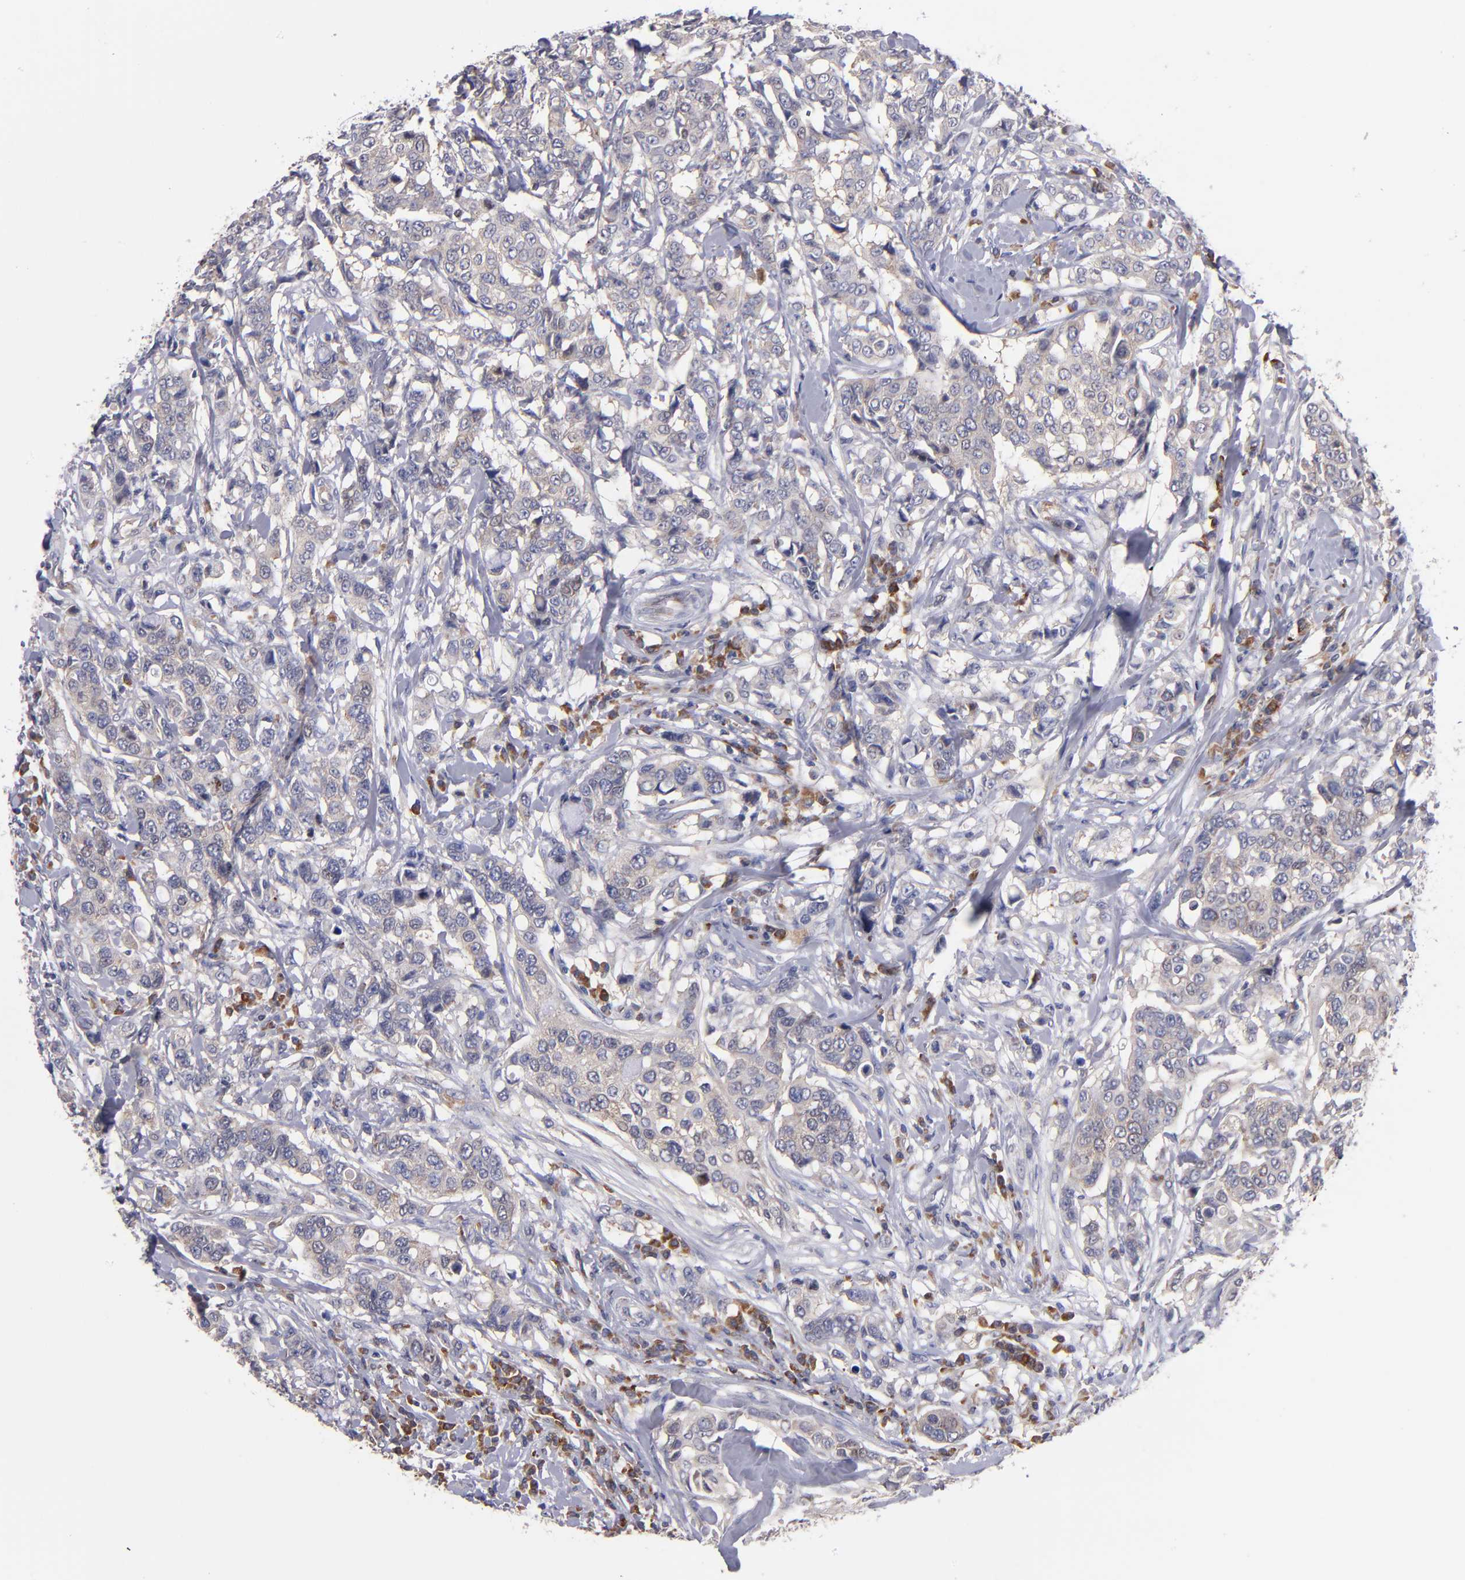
{"staining": {"intensity": "weak", "quantity": ">75%", "location": "cytoplasmic/membranous"}, "tissue": "breast cancer", "cell_type": "Tumor cells", "image_type": "cancer", "snomed": [{"axis": "morphology", "description": "Duct carcinoma"}, {"axis": "topography", "description": "Breast"}], "caption": "An immunohistochemistry micrograph of neoplastic tissue is shown. Protein staining in brown labels weak cytoplasmic/membranous positivity in breast cancer (intraductal carcinoma) within tumor cells. (DAB (3,3'-diaminobenzidine) IHC, brown staining for protein, blue staining for nuclei).", "gene": "EIF3L", "patient": {"sex": "female", "age": 27}}